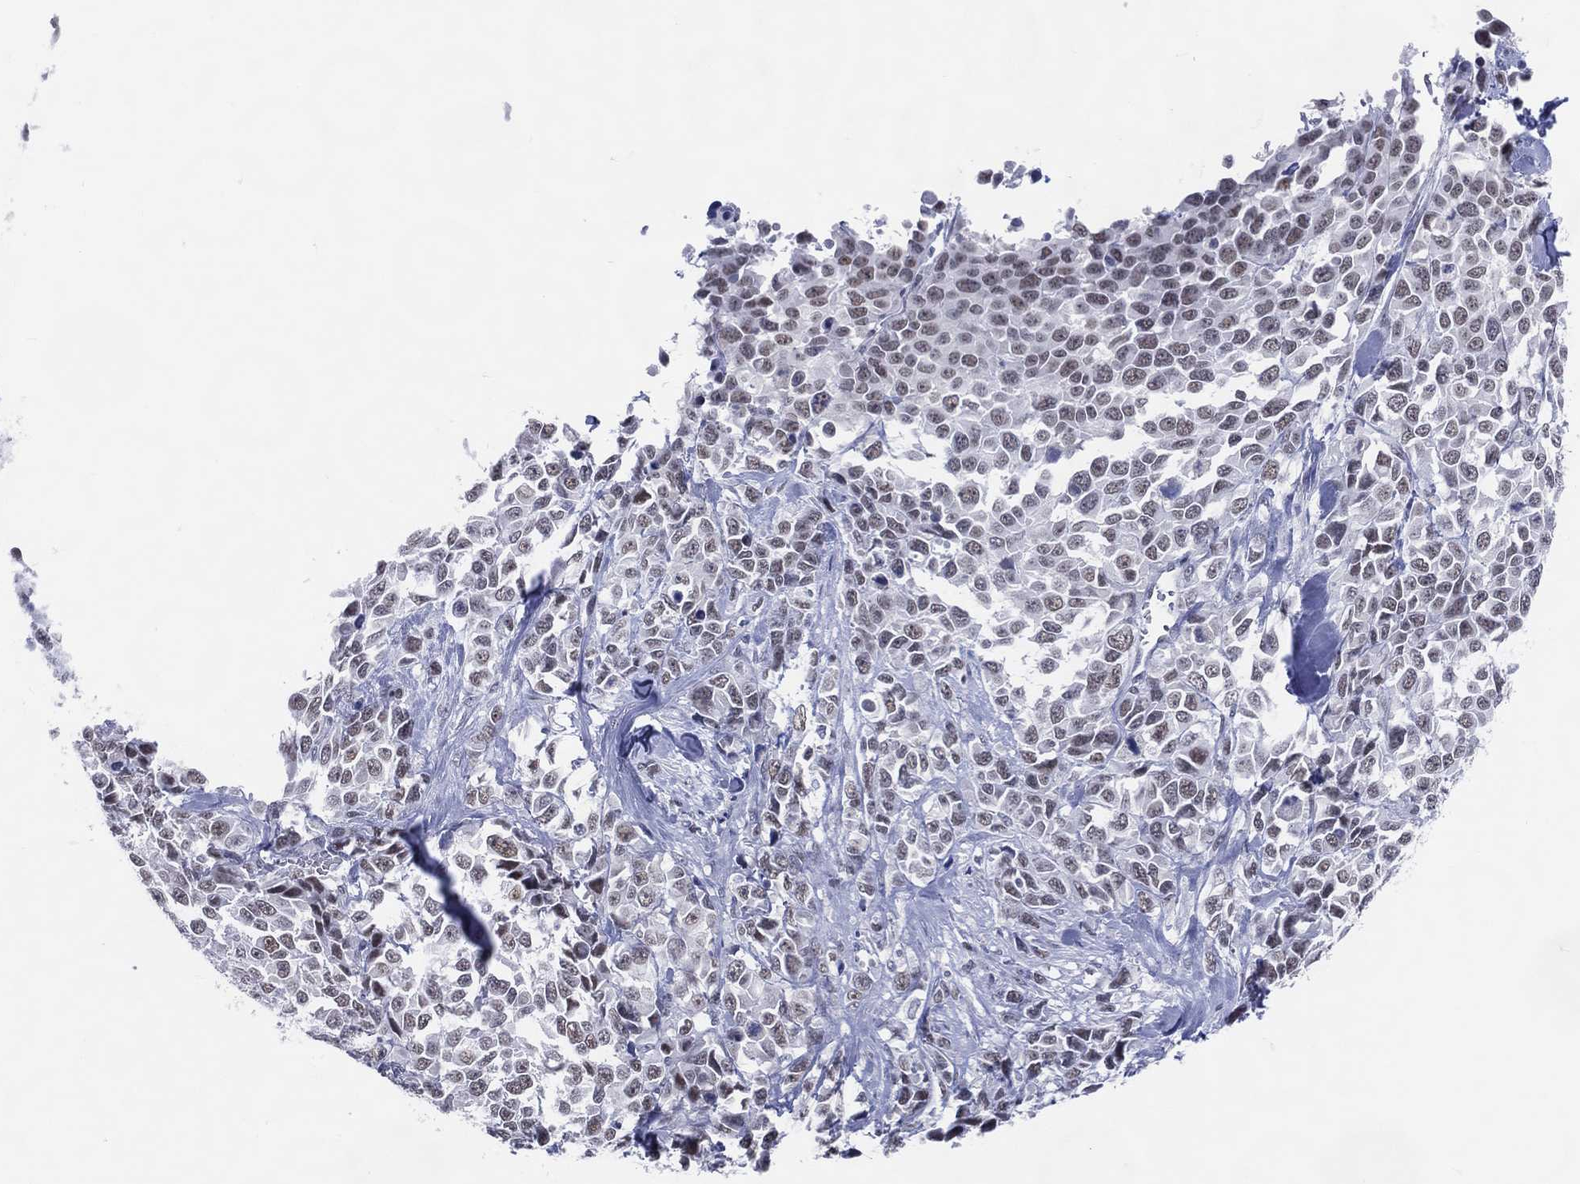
{"staining": {"intensity": "negative", "quantity": "none", "location": "none"}, "tissue": "melanoma", "cell_type": "Tumor cells", "image_type": "cancer", "snomed": [{"axis": "morphology", "description": "Malignant melanoma, Metastatic site"}, {"axis": "topography", "description": "Skin"}], "caption": "Immunohistochemistry (IHC) of malignant melanoma (metastatic site) reveals no staining in tumor cells. Nuclei are stained in blue.", "gene": "CFAP58", "patient": {"sex": "male", "age": 84}}